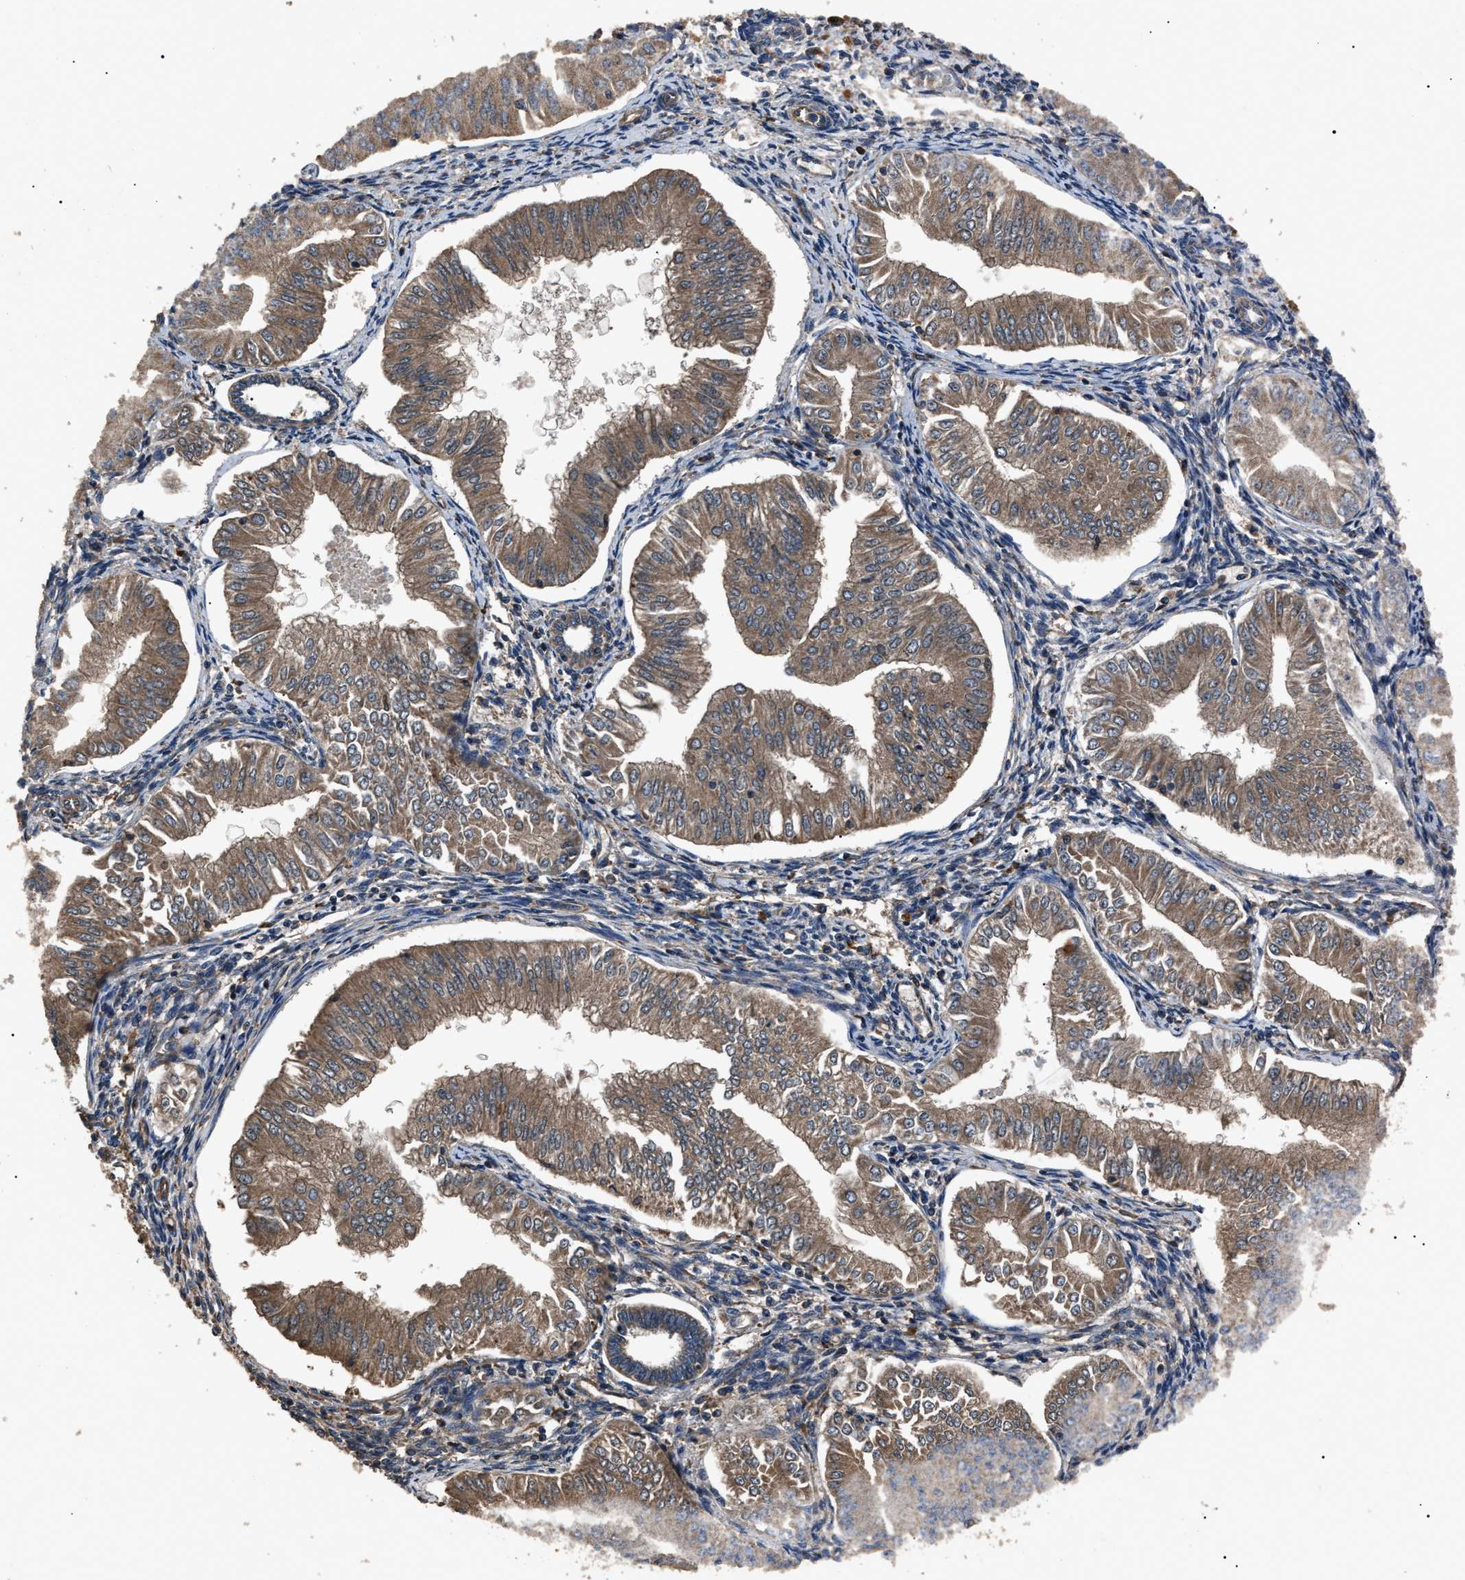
{"staining": {"intensity": "moderate", "quantity": ">75%", "location": "cytoplasmic/membranous"}, "tissue": "endometrial cancer", "cell_type": "Tumor cells", "image_type": "cancer", "snomed": [{"axis": "morphology", "description": "Normal tissue, NOS"}, {"axis": "morphology", "description": "Adenocarcinoma, NOS"}, {"axis": "topography", "description": "Endometrium"}], "caption": "Immunohistochemistry micrograph of neoplastic tissue: human endometrial cancer (adenocarcinoma) stained using immunohistochemistry exhibits medium levels of moderate protein expression localized specifically in the cytoplasmic/membranous of tumor cells, appearing as a cytoplasmic/membranous brown color.", "gene": "RNF216", "patient": {"sex": "female", "age": 53}}